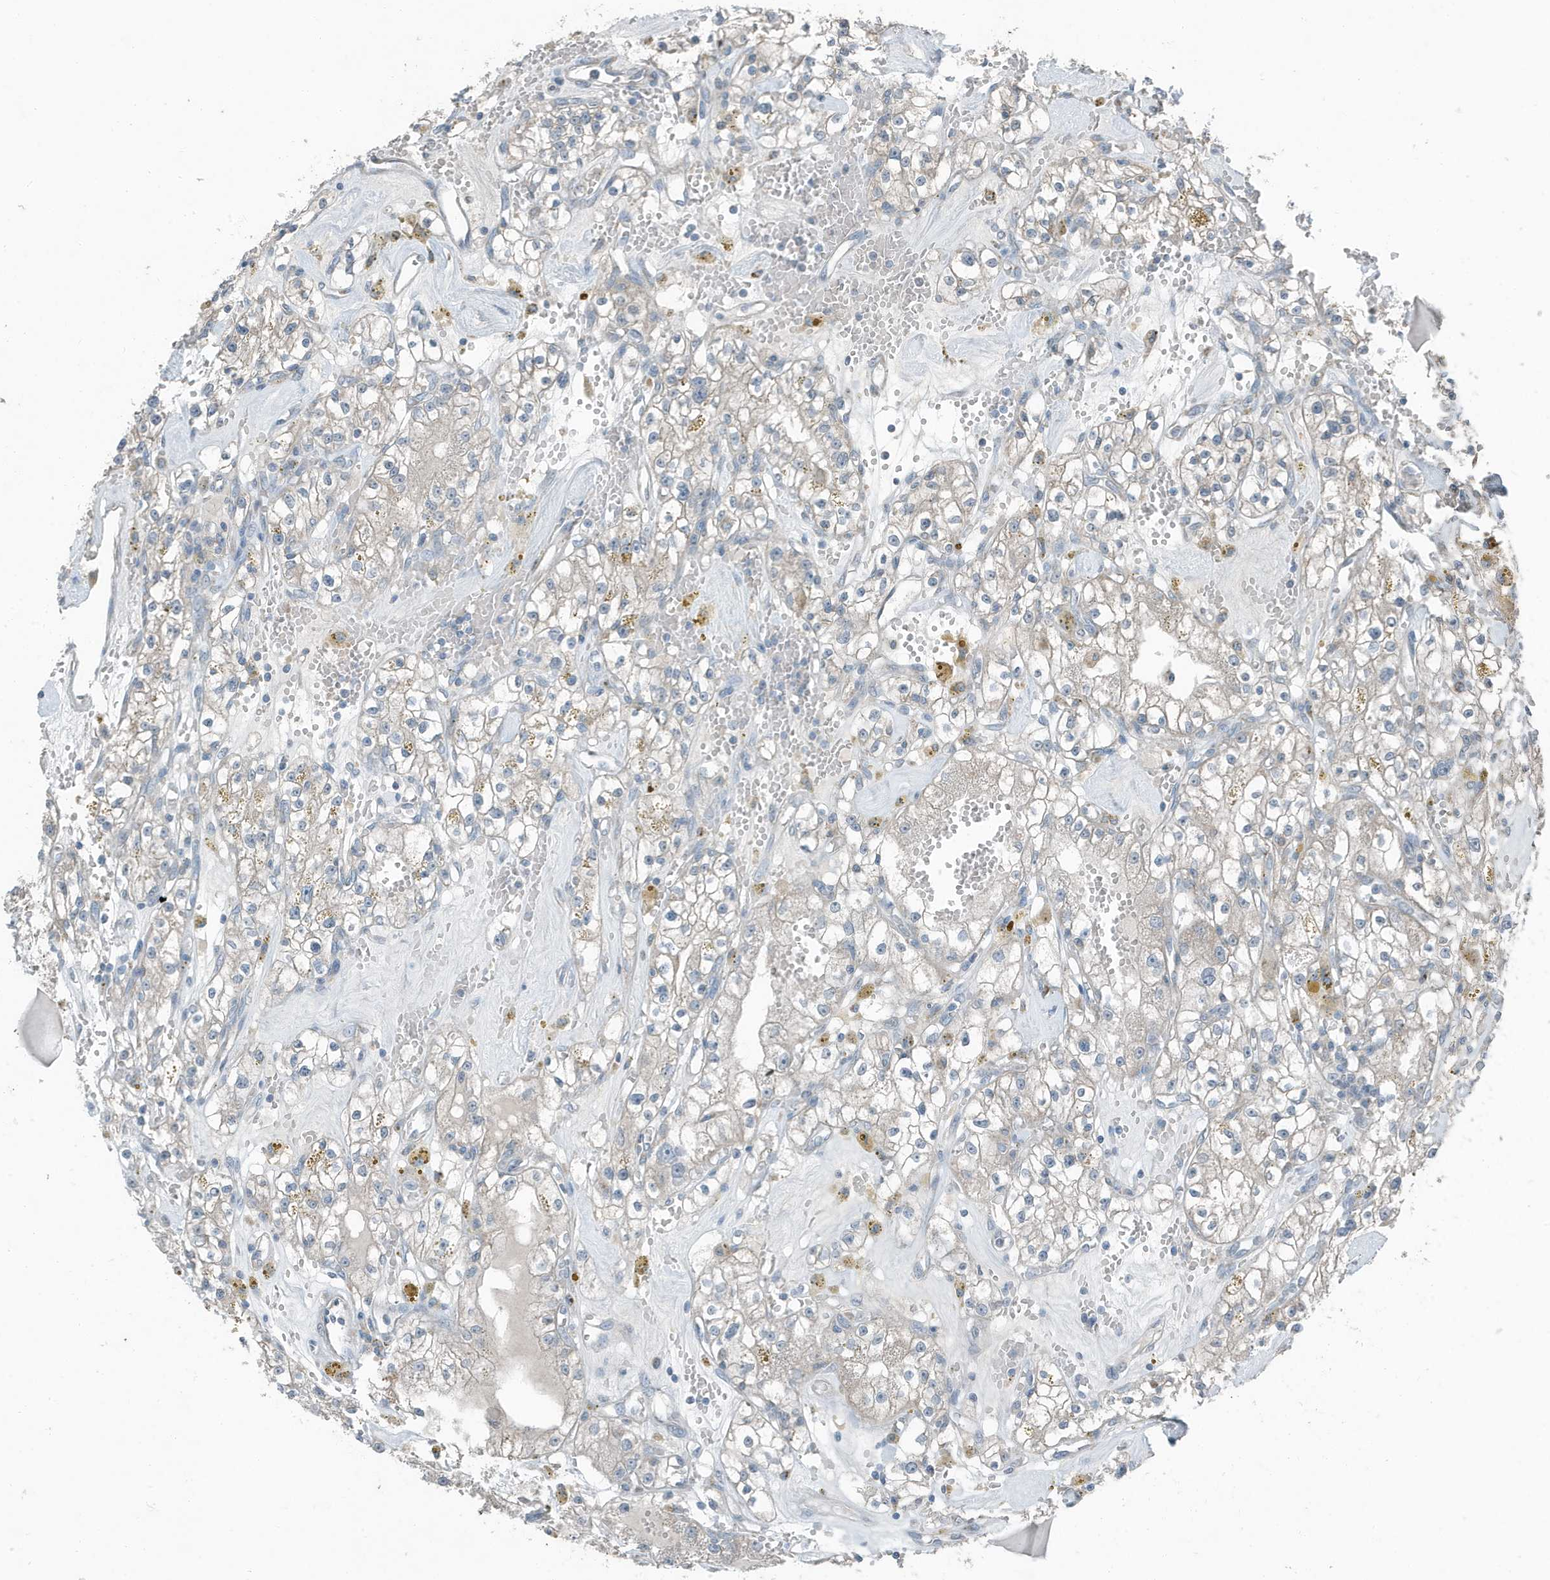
{"staining": {"intensity": "weak", "quantity": "<25%", "location": "cytoplasmic/membranous"}, "tissue": "renal cancer", "cell_type": "Tumor cells", "image_type": "cancer", "snomed": [{"axis": "morphology", "description": "Adenocarcinoma, NOS"}, {"axis": "topography", "description": "Kidney"}], "caption": "Tumor cells are negative for brown protein staining in renal cancer.", "gene": "MT-CYB", "patient": {"sex": "male", "age": 56}}